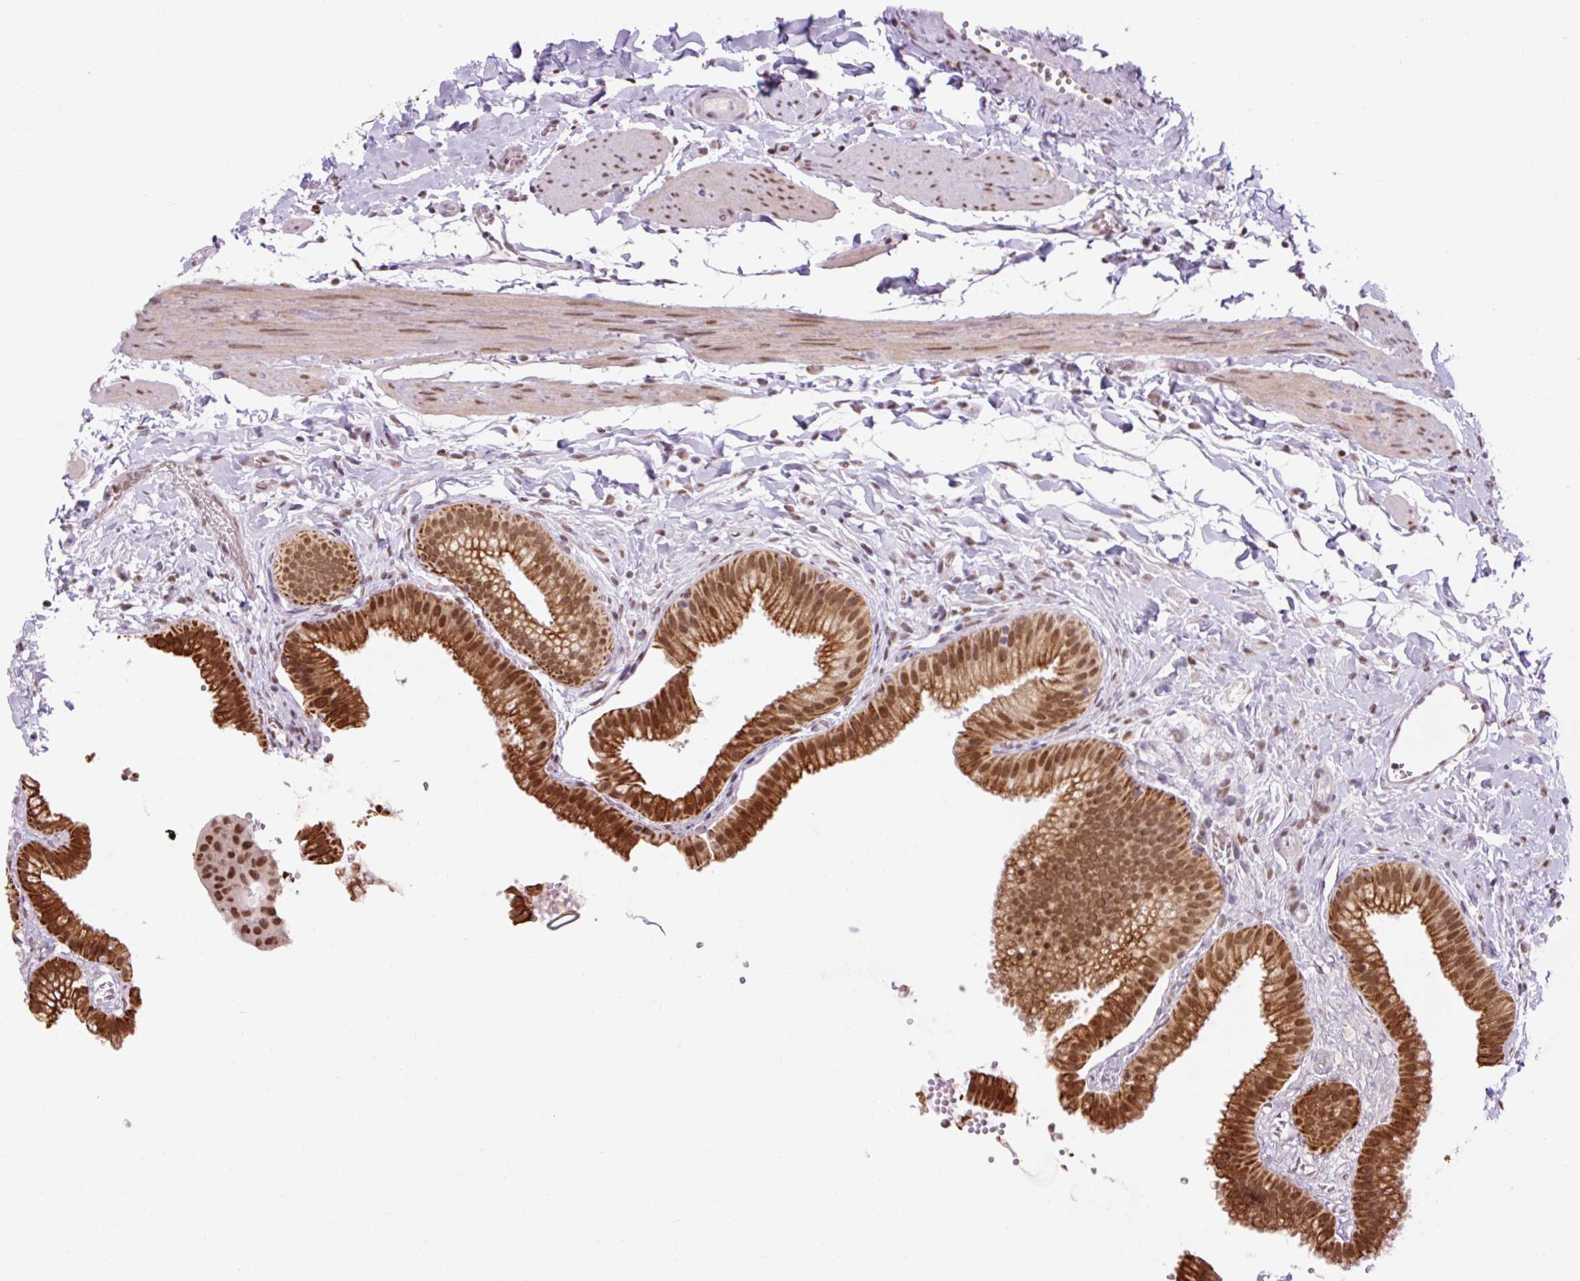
{"staining": {"intensity": "strong", "quantity": ">75%", "location": "cytoplasmic/membranous,nuclear"}, "tissue": "gallbladder", "cell_type": "Glandular cells", "image_type": "normal", "snomed": [{"axis": "morphology", "description": "Normal tissue, NOS"}, {"axis": "topography", "description": "Gallbladder"}], "caption": "Approximately >75% of glandular cells in benign gallbladder reveal strong cytoplasmic/membranous,nuclear protein expression as visualized by brown immunohistochemical staining.", "gene": "ENSG00000261832", "patient": {"sex": "female", "age": 63}}